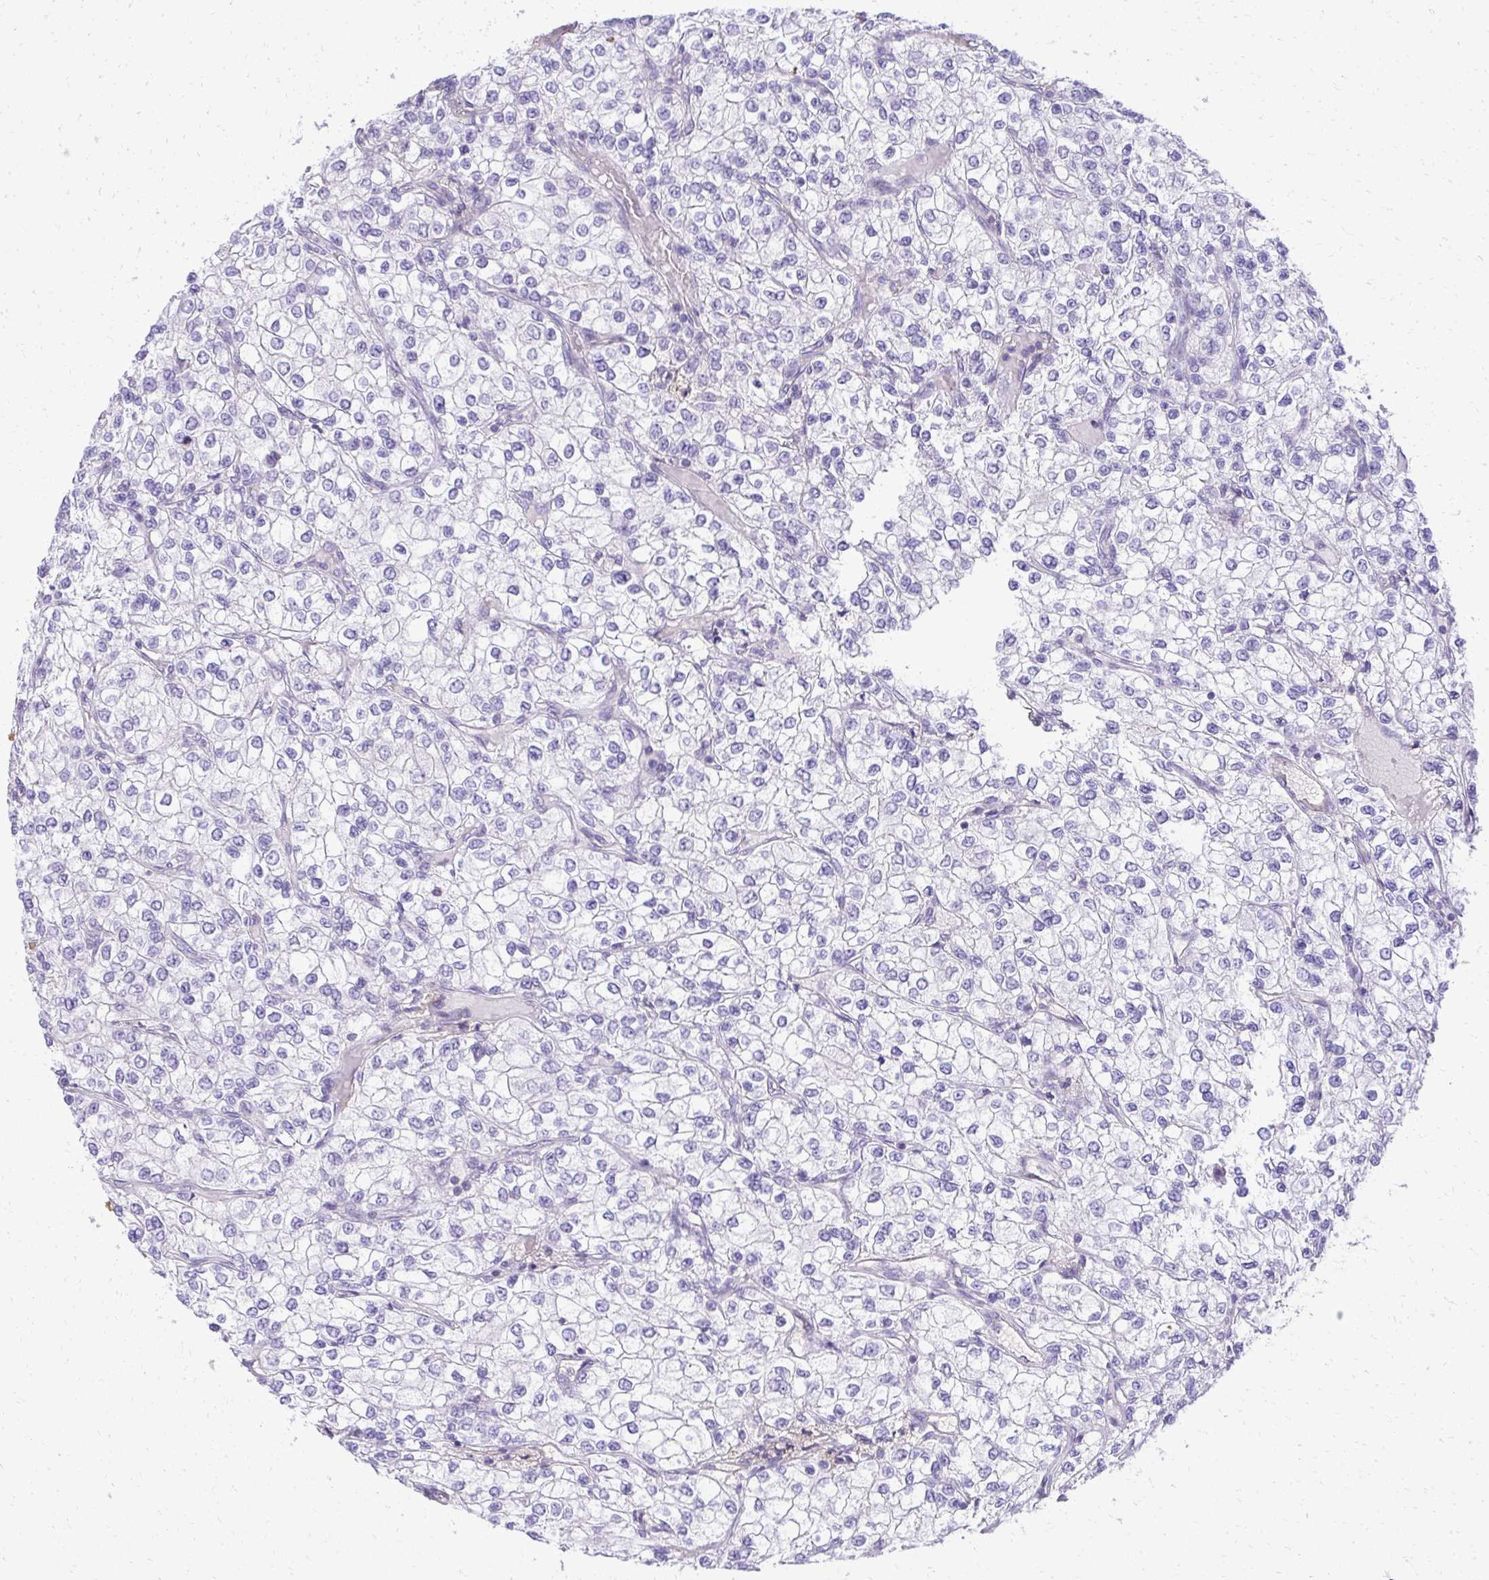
{"staining": {"intensity": "negative", "quantity": "none", "location": "none"}, "tissue": "renal cancer", "cell_type": "Tumor cells", "image_type": "cancer", "snomed": [{"axis": "morphology", "description": "Adenocarcinoma, NOS"}, {"axis": "topography", "description": "Kidney"}], "caption": "An image of adenocarcinoma (renal) stained for a protein displays no brown staining in tumor cells.", "gene": "PITPNM3", "patient": {"sex": "male", "age": 80}}